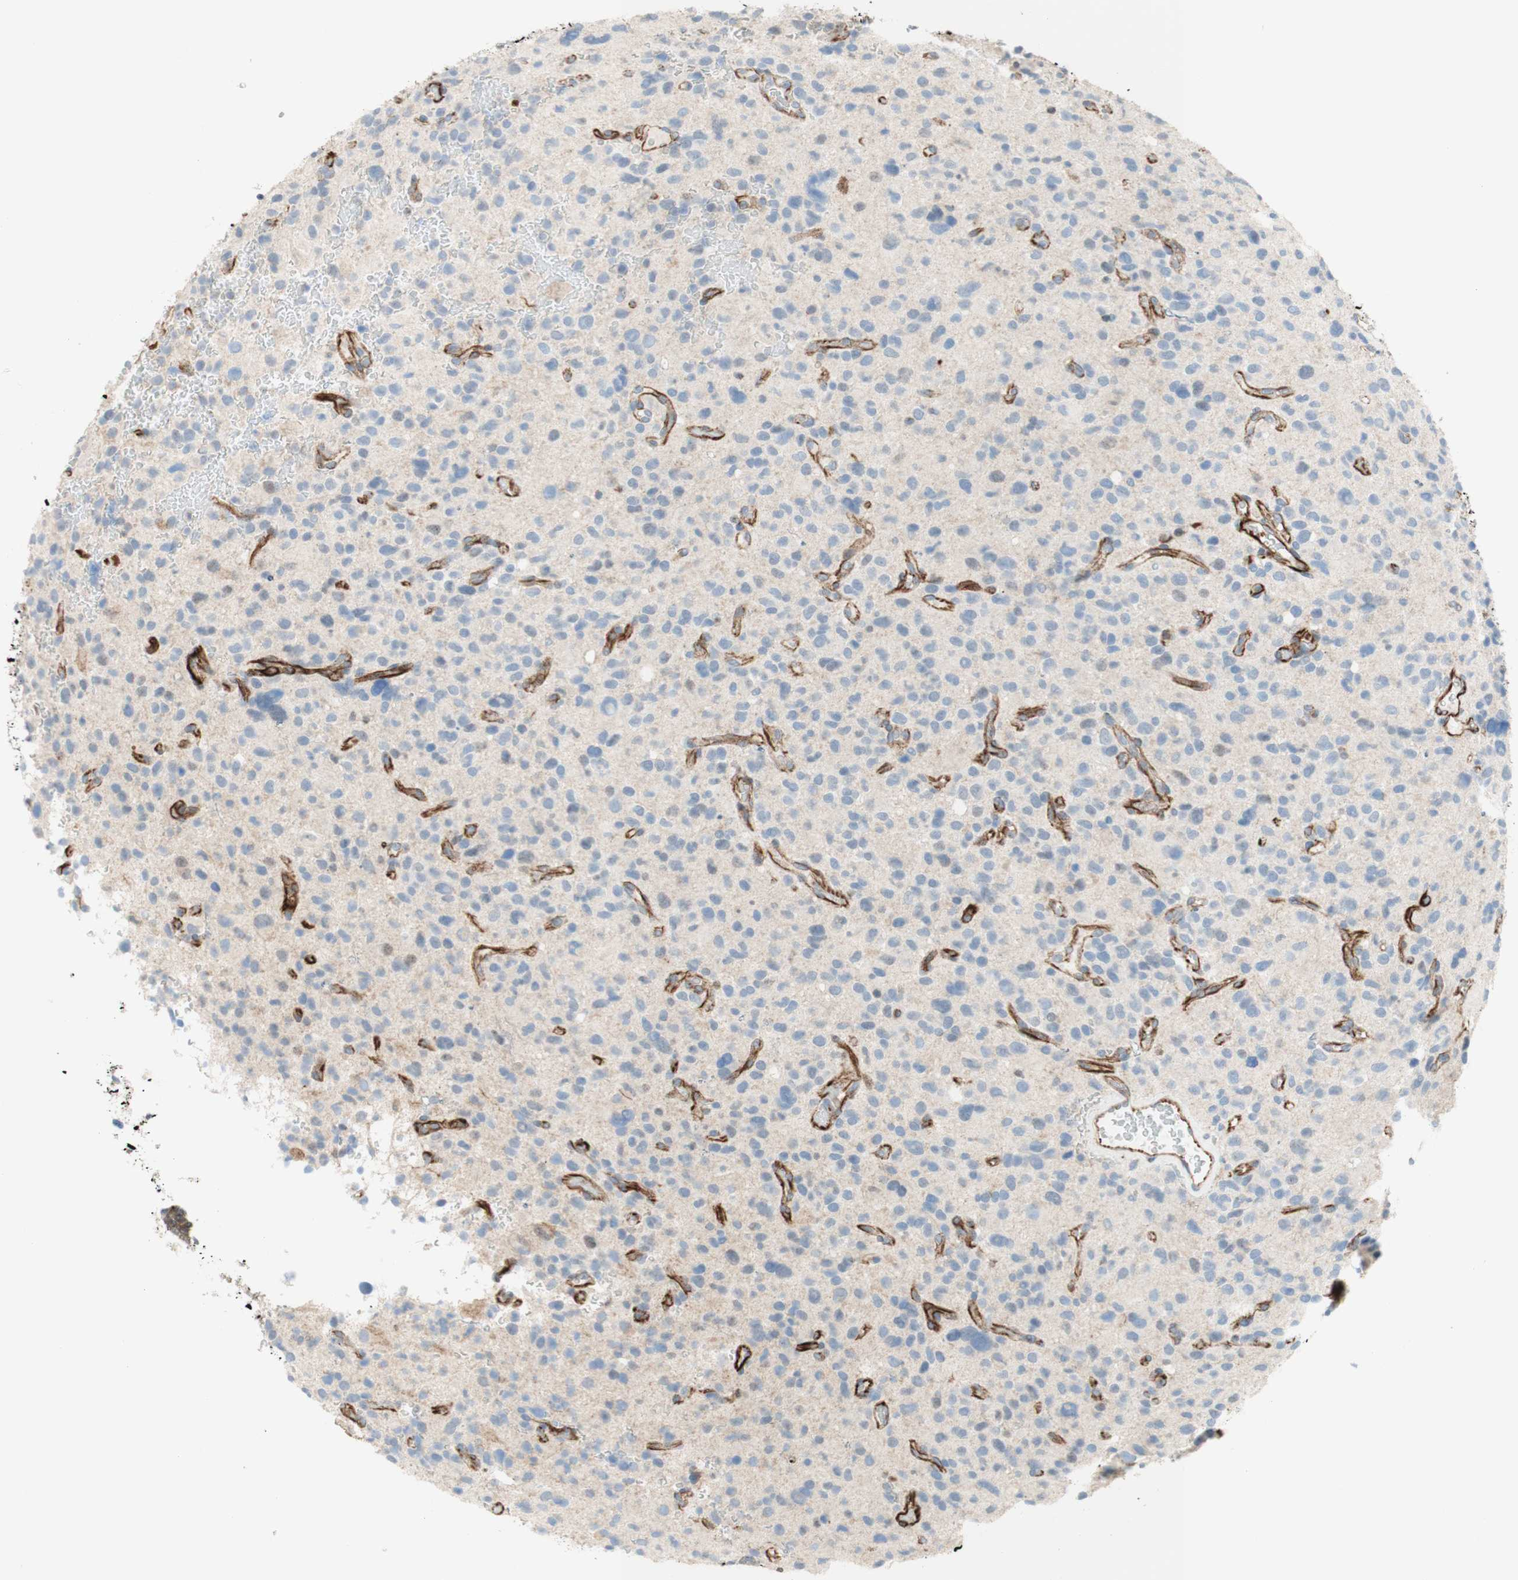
{"staining": {"intensity": "negative", "quantity": "none", "location": "none"}, "tissue": "glioma", "cell_type": "Tumor cells", "image_type": "cancer", "snomed": [{"axis": "morphology", "description": "Glioma, malignant, High grade"}, {"axis": "topography", "description": "Brain"}], "caption": "Tumor cells show no significant protein expression in glioma. Nuclei are stained in blue.", "gene": "POU2AF1", "patient": {"sex": "male", "age": 48}}